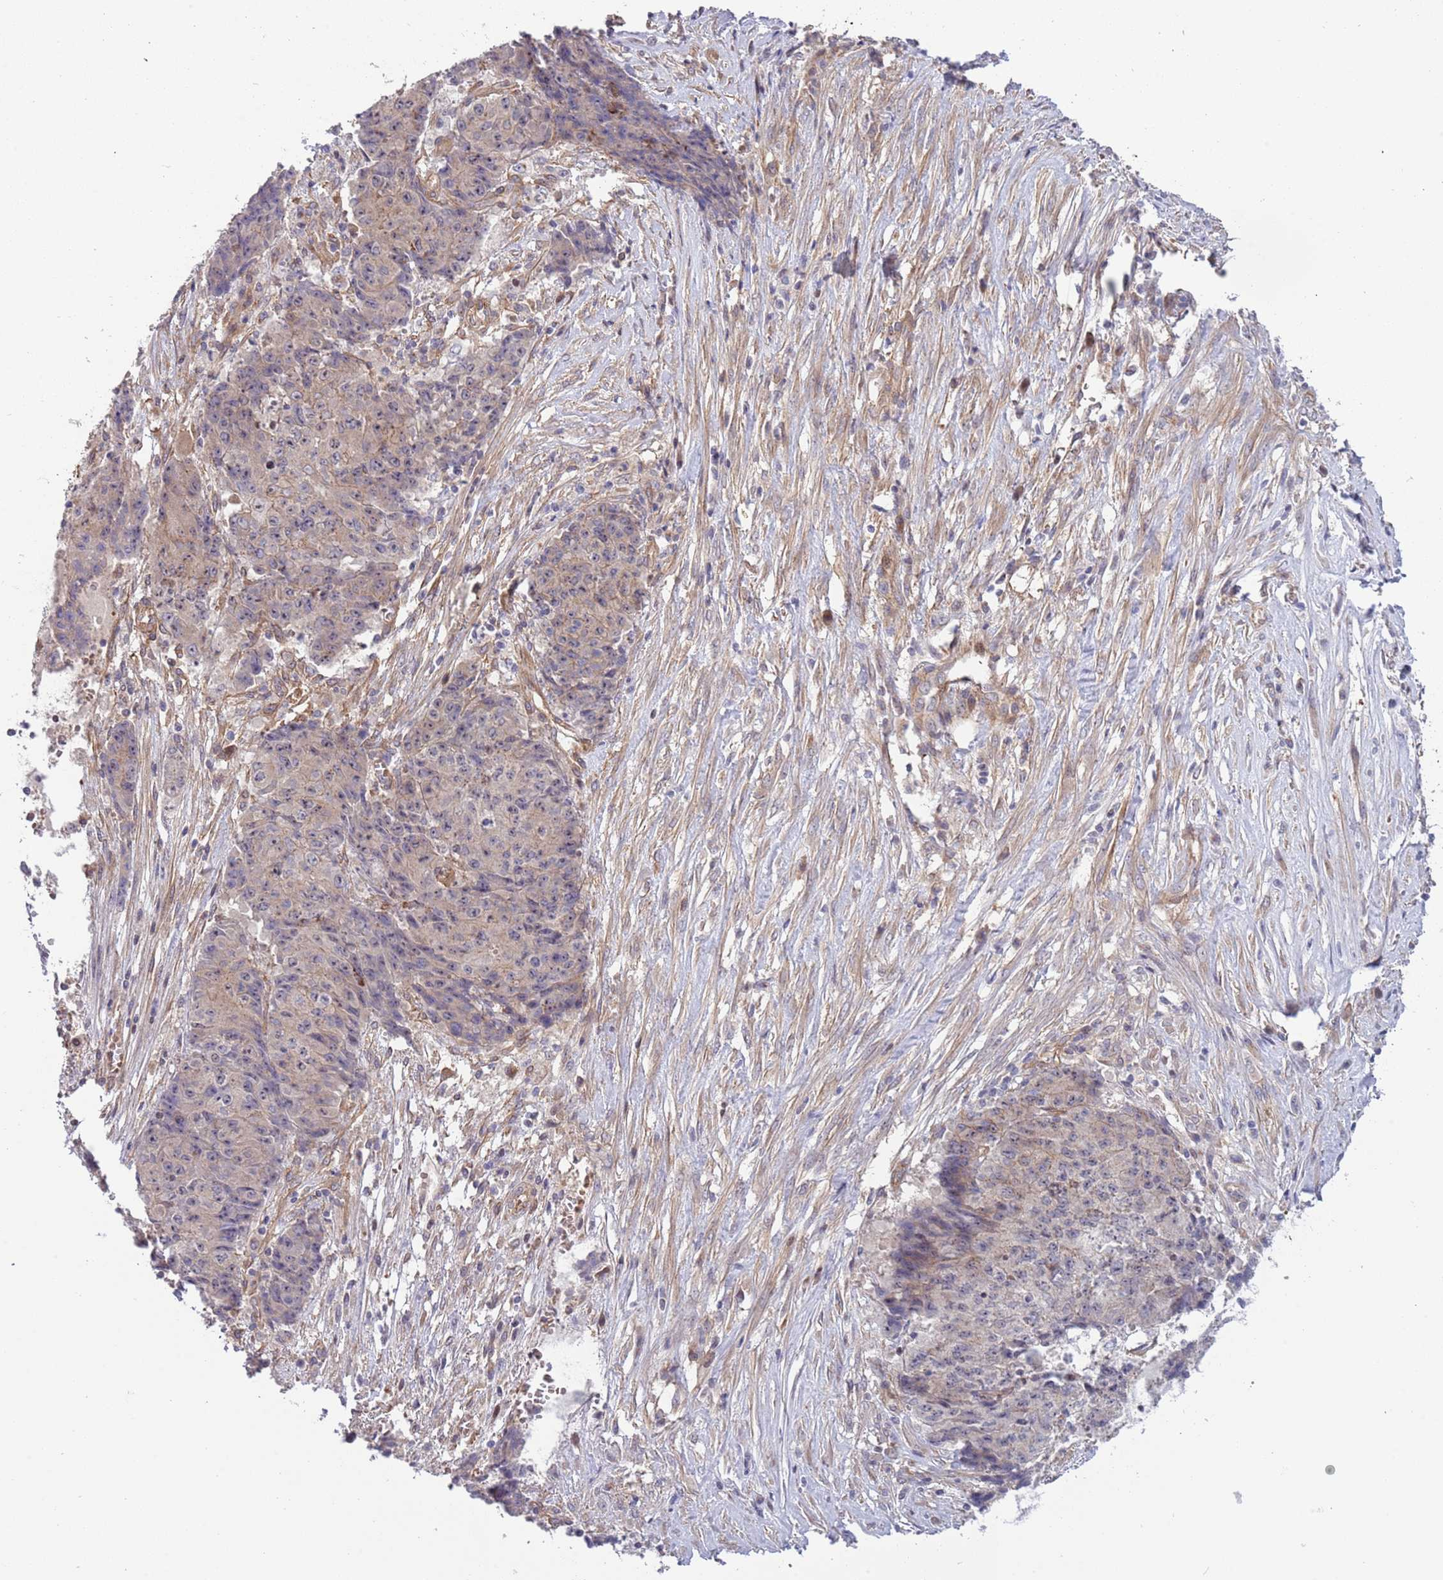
{"staining": {"intensity": "negative", "quantity": "none", "location": "none"}, "tissue": "ovarian cancer", "cell_type": "Tumor cells", "image_type": "cancer", "snomed": [{"axis": "morphology", "description": "Carcinoma, endometroid"}, {"axis": "topography", "description": "Ovary"}], "caption": "IHC photomicrograph of human ovarian cancer stained for a protein (brown), which exhibits no positivity in tumor cells. (DAB IHC visualized using brightfield microscopy, high magnification).", "gene": "ITGB6", "patient": {"sex": "female", "age": 42}}